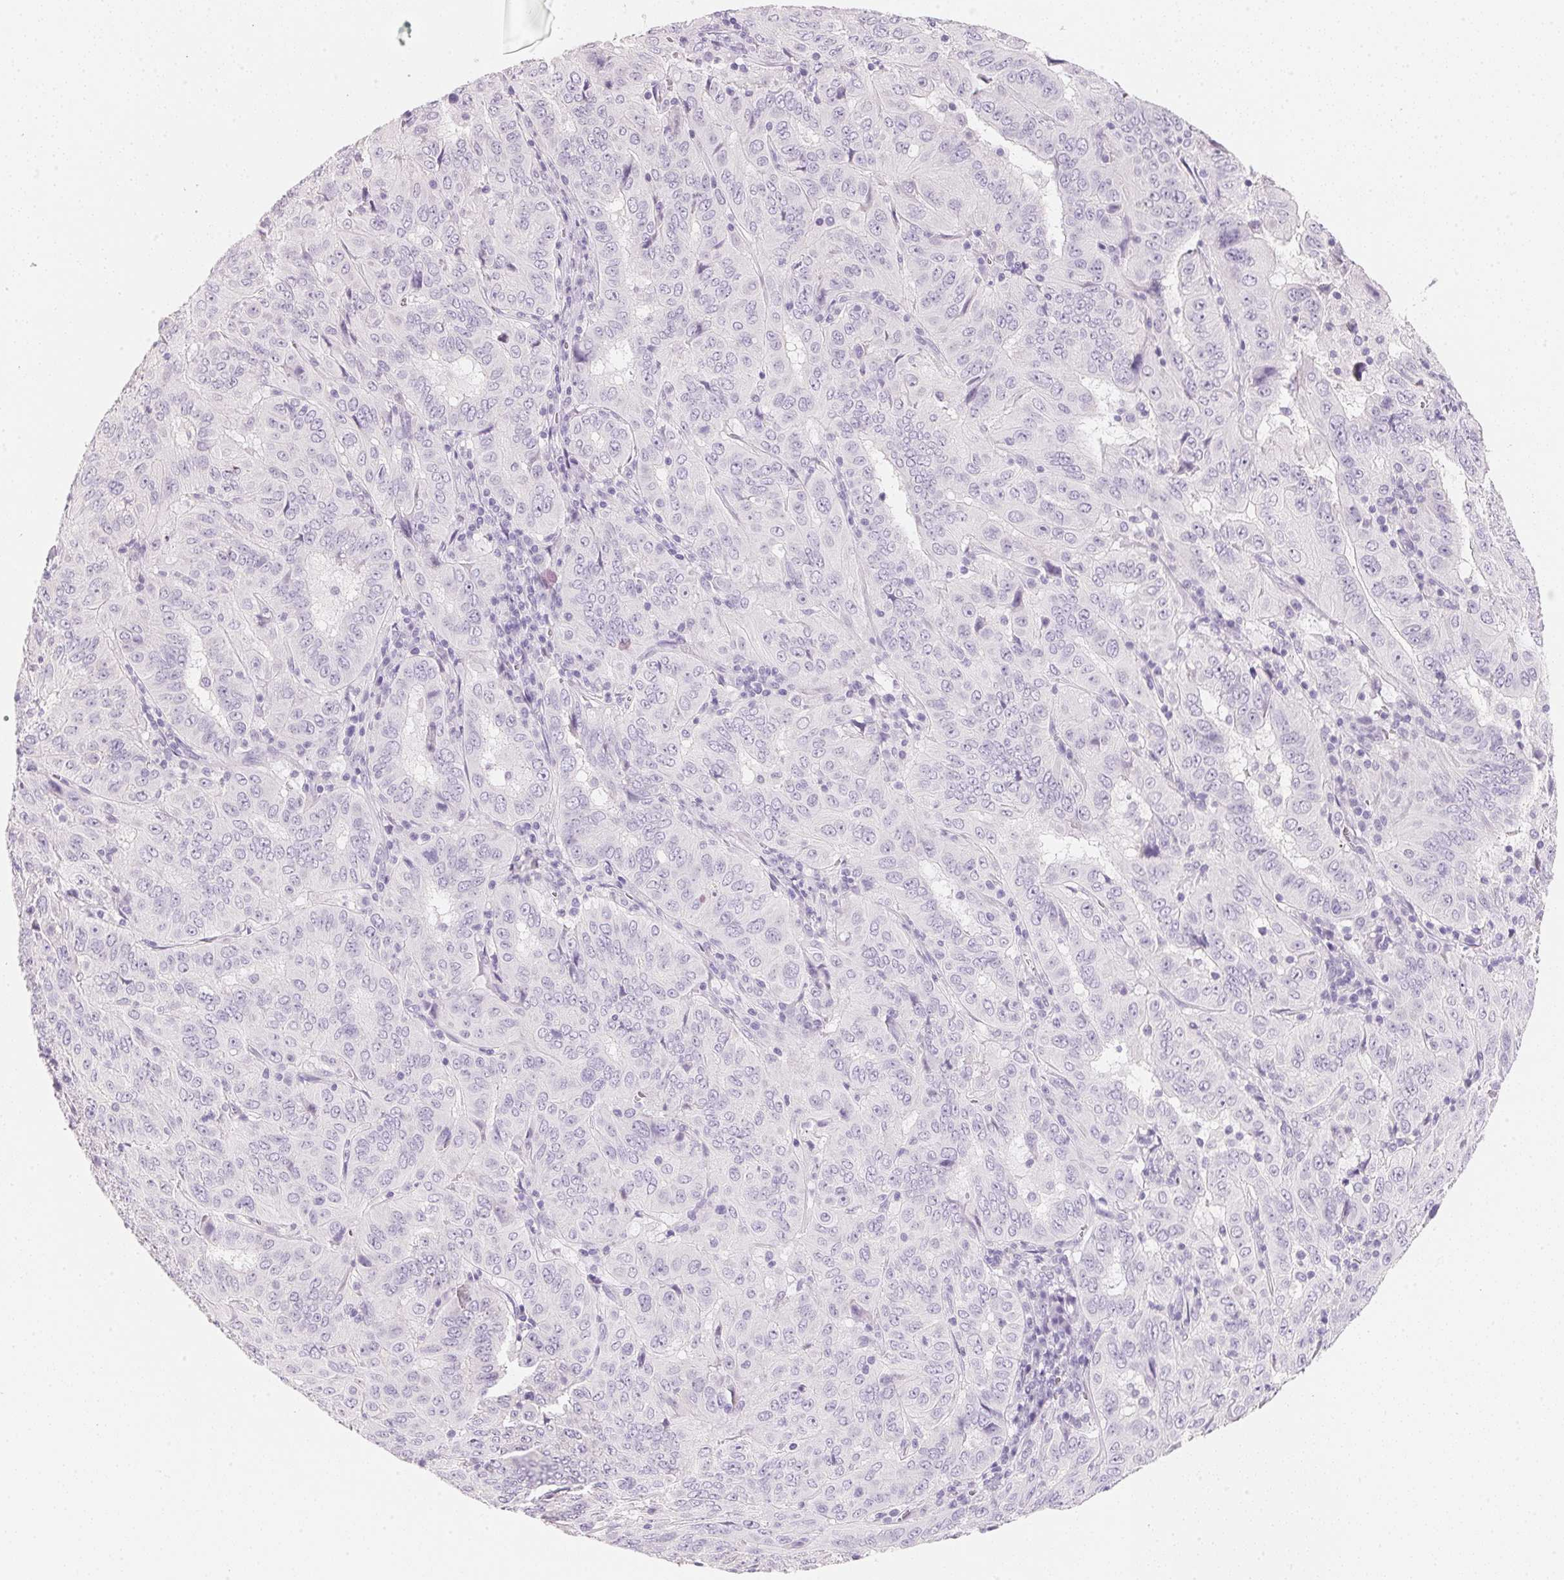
{"staining": {"intensity": "negative", "quantity": "none", "location": "none"}, "tissue": "pancreatic cancer", "cell_type": "Tumor cells", "image_type": "cancer", "snomed": [{"axis": "morphology", "description": "Adenocarcinoma, NOS"}, {"axis": "topography", "description": "Pancreas"}], "caption": "High magnification brightfield microscopy of adenocarcinoma (pancreatic) stained with DAB (brown) and counterstained with hematoxylin (blue): tumor cells show no significant positivity. The staining is performed using DAB brown chromogen with nuclei counter-stained in using hematoxylin.", "gene": "ACP3", "patient": {"sex": "male", "age": 63}}